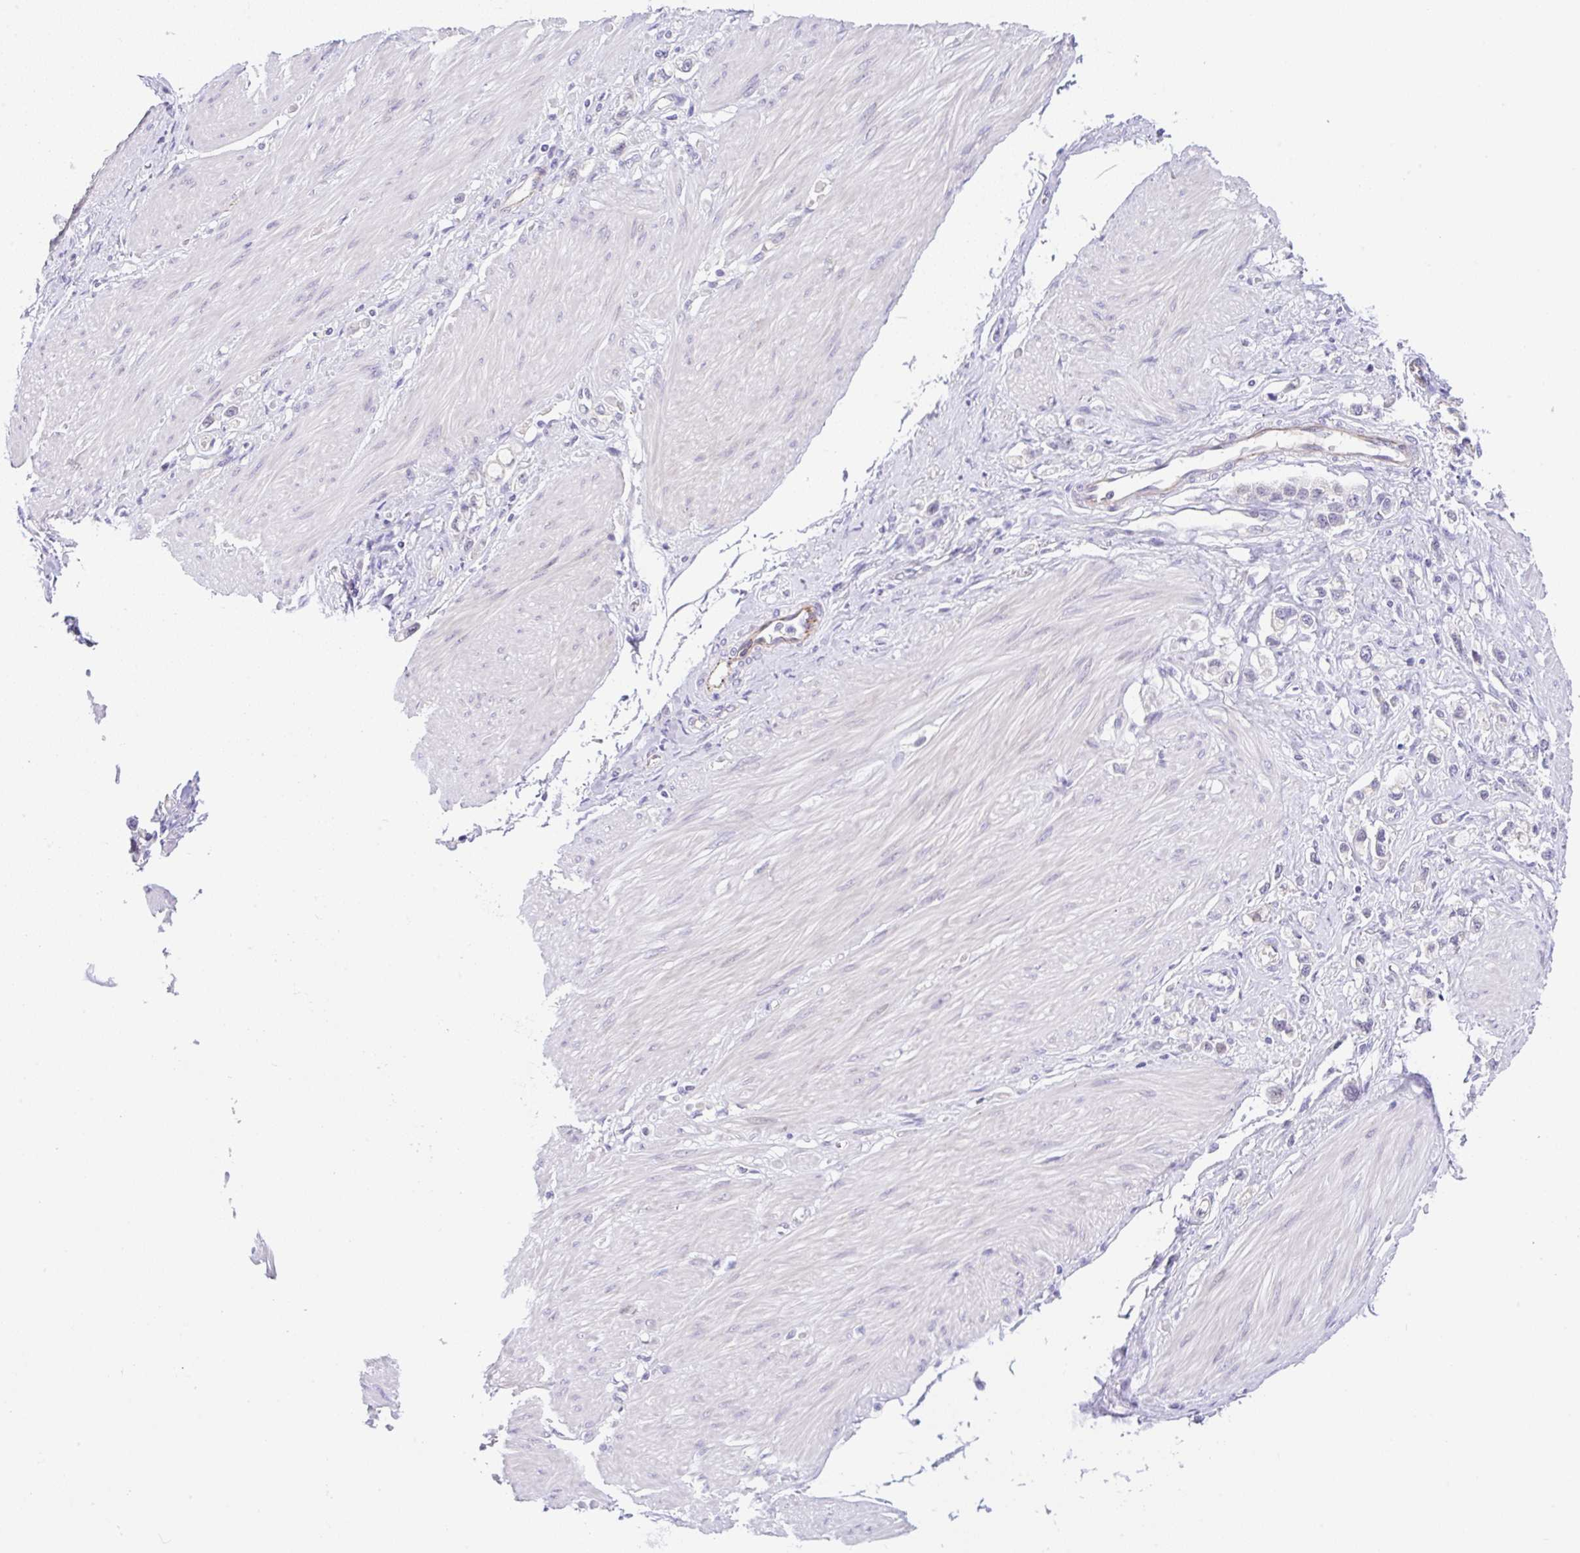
{"staining": {"intensity": "negative", "quantity": "none", "location": "none"}, "tissue": "stomach cancer", "cell_type": "Tumor cells", "image_type": "cancer", "snomed": [{"axis": "morphology", "description": "Adenocarcinoma, NOS"}, {"axis": "topography", "description": "Stomach"}], "caption": "This is an IHC histopathology image of human stomach cancer (adenocarcinoma). There is no expression in tumor cells.", "gene": "CGNL1", "patient": {"sex": "female", "age": 65}}